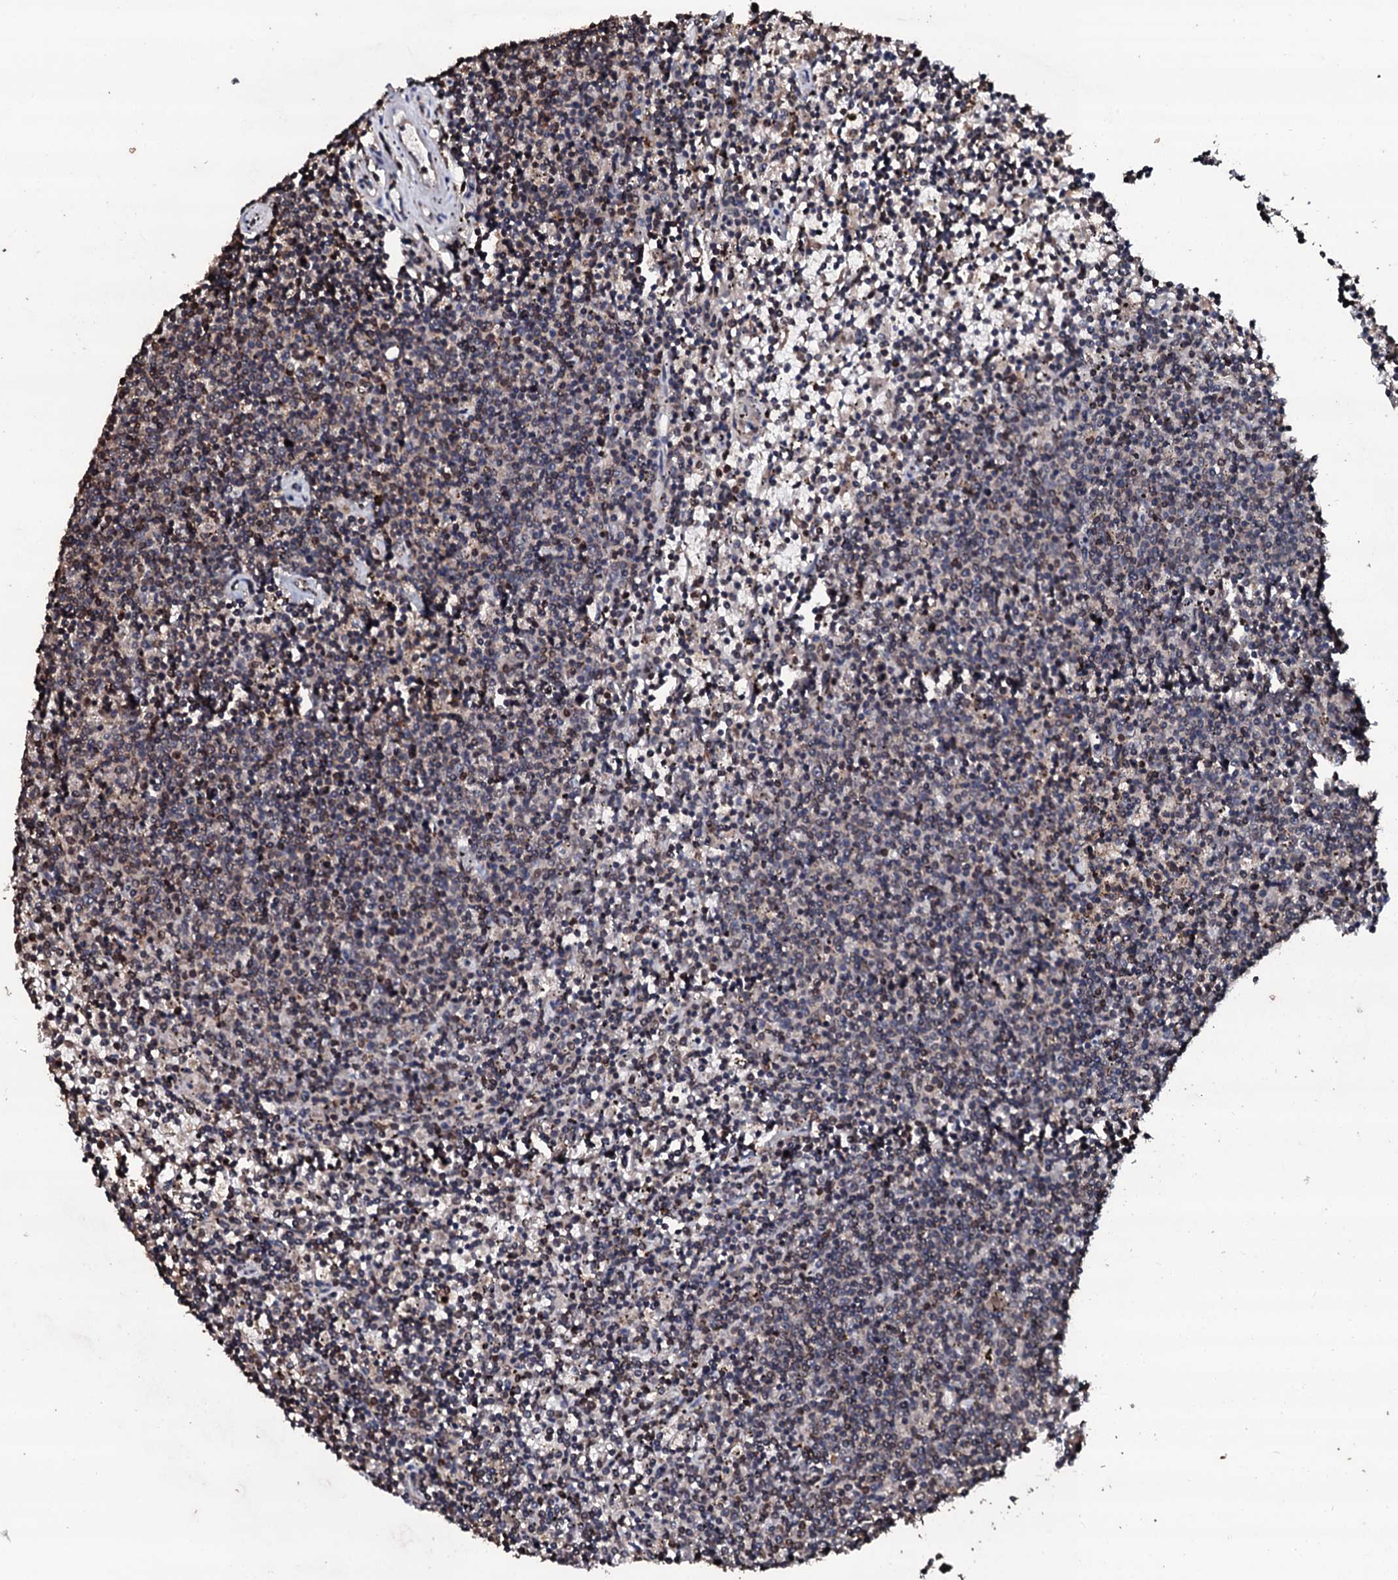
{"staining": {"intensity": "weak", "quantity": "25%-75%", "location": "cytoplasmic/membranous"}, "tissue": "lymphoma", "cell_type": "Tumor cells", "image_type": "cancer", "snomed": [{"axis": "morphology", "description": "Malignant lymphoma, non-Hodgkin's type, Low grade"}, {"axis": "topography", "description": "Spleen"}], "caption": "A photomicrograph of human low-grade malignant lymphoma, non-Hodgkin's type stained for a protein shows weak cytoplasmic/membranous brown staining in tumor cells.", "gene": "SDHAF2", "patient": {"sex": "female", "age": 50}}